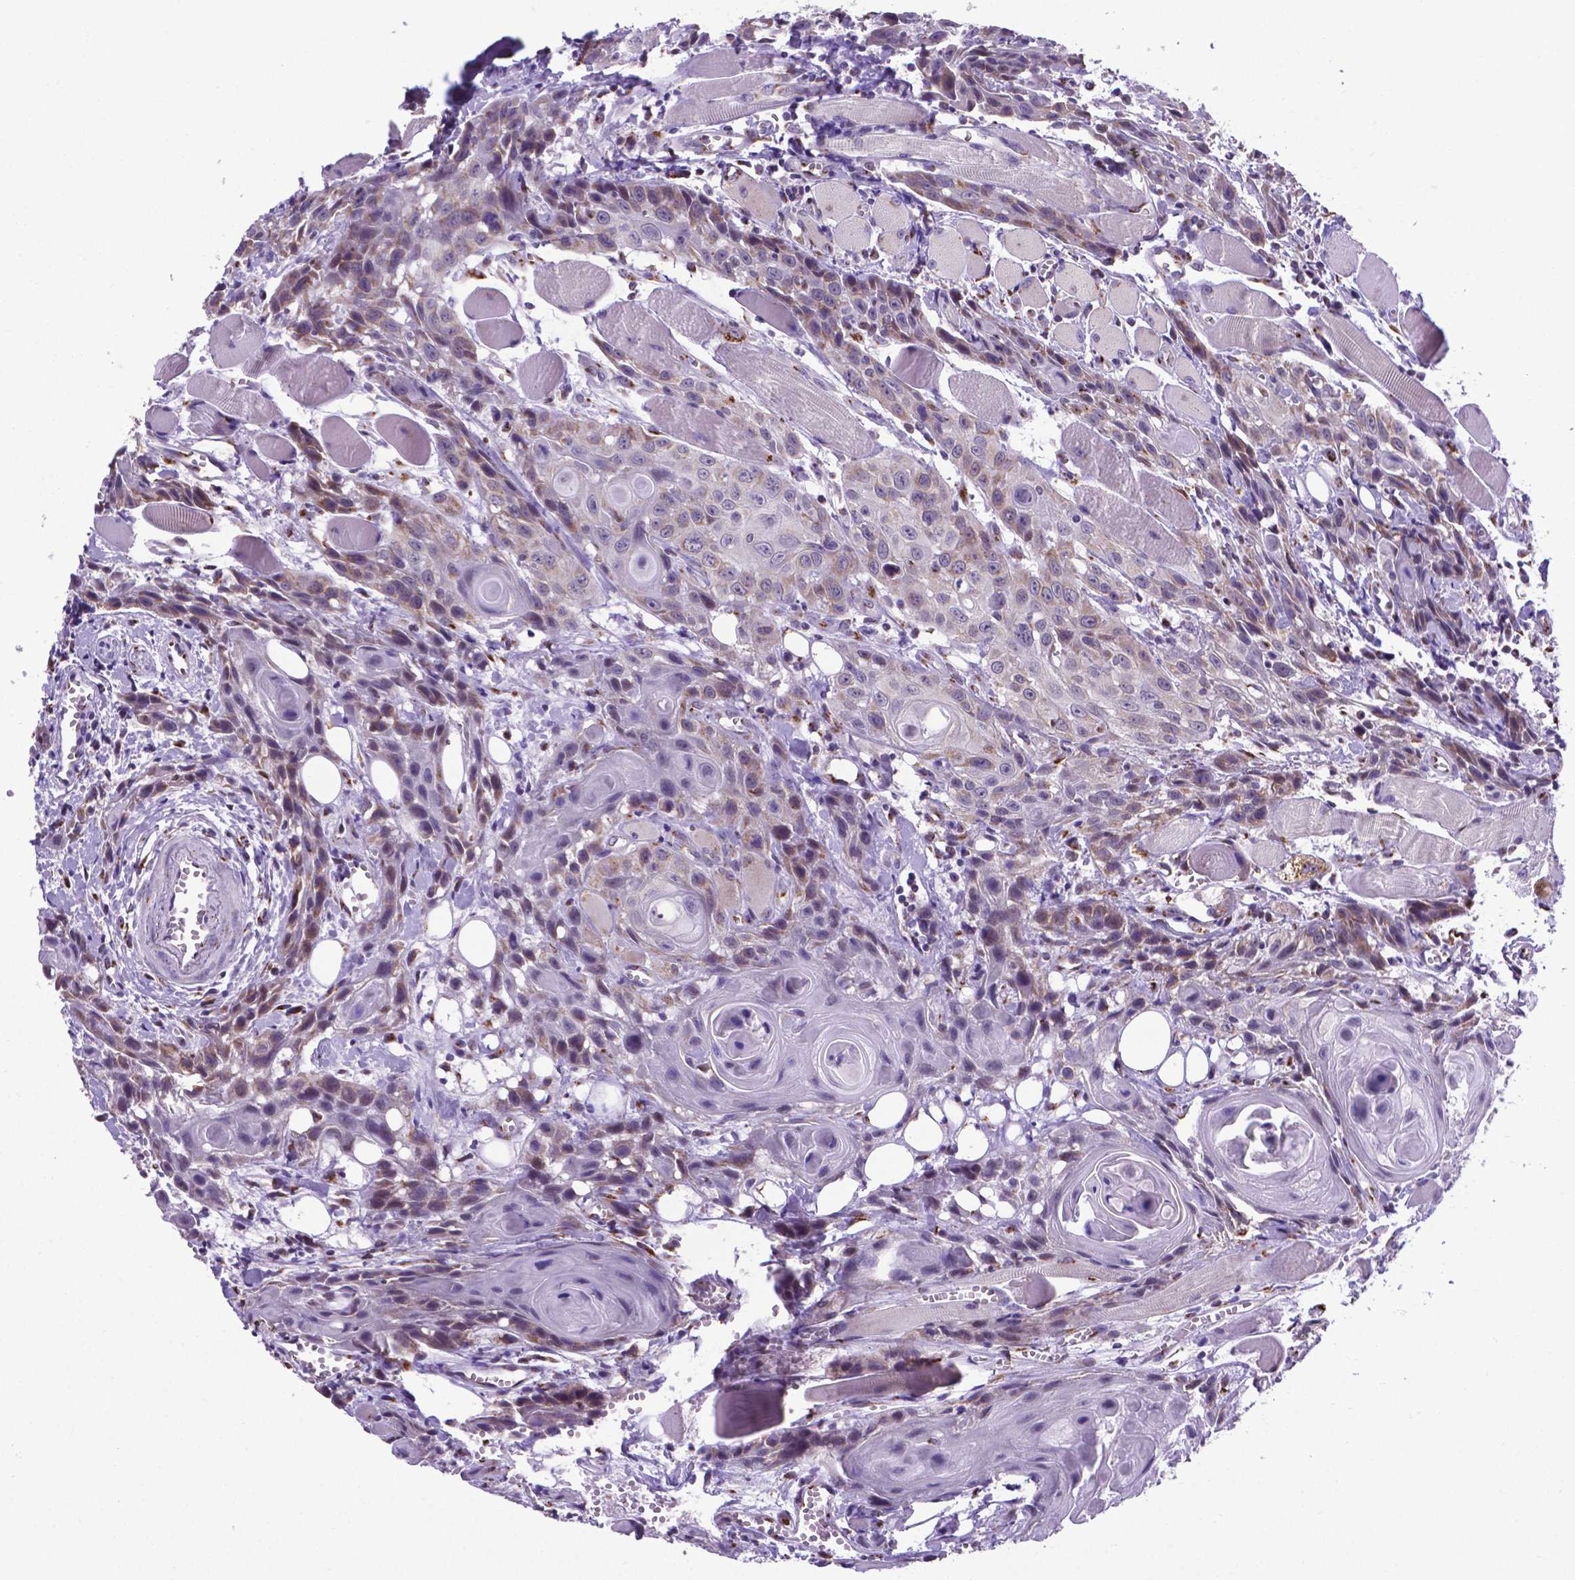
{"staining": {"intensity": "weak", "quantity": "<25%", "location": "cytoplasmic/membranous"}, "tissue": "head and neck cancer", "cell_type": "Tumor cells", "image_type": "cancer", "snomed": [{"axis": "morphology", "description": "Squamous cell carcinoma, NOS"}, {"axis": "topography", "description": "Oral tissue"}, {"axis": "topography", "description": "Head-Neck"}], "caption": "Histopathology image shows no protein expression in tumor cells of head and neck cancer tissue.", "gene": "MRPL10", "patient": {"sex": "male", "age": 58}}